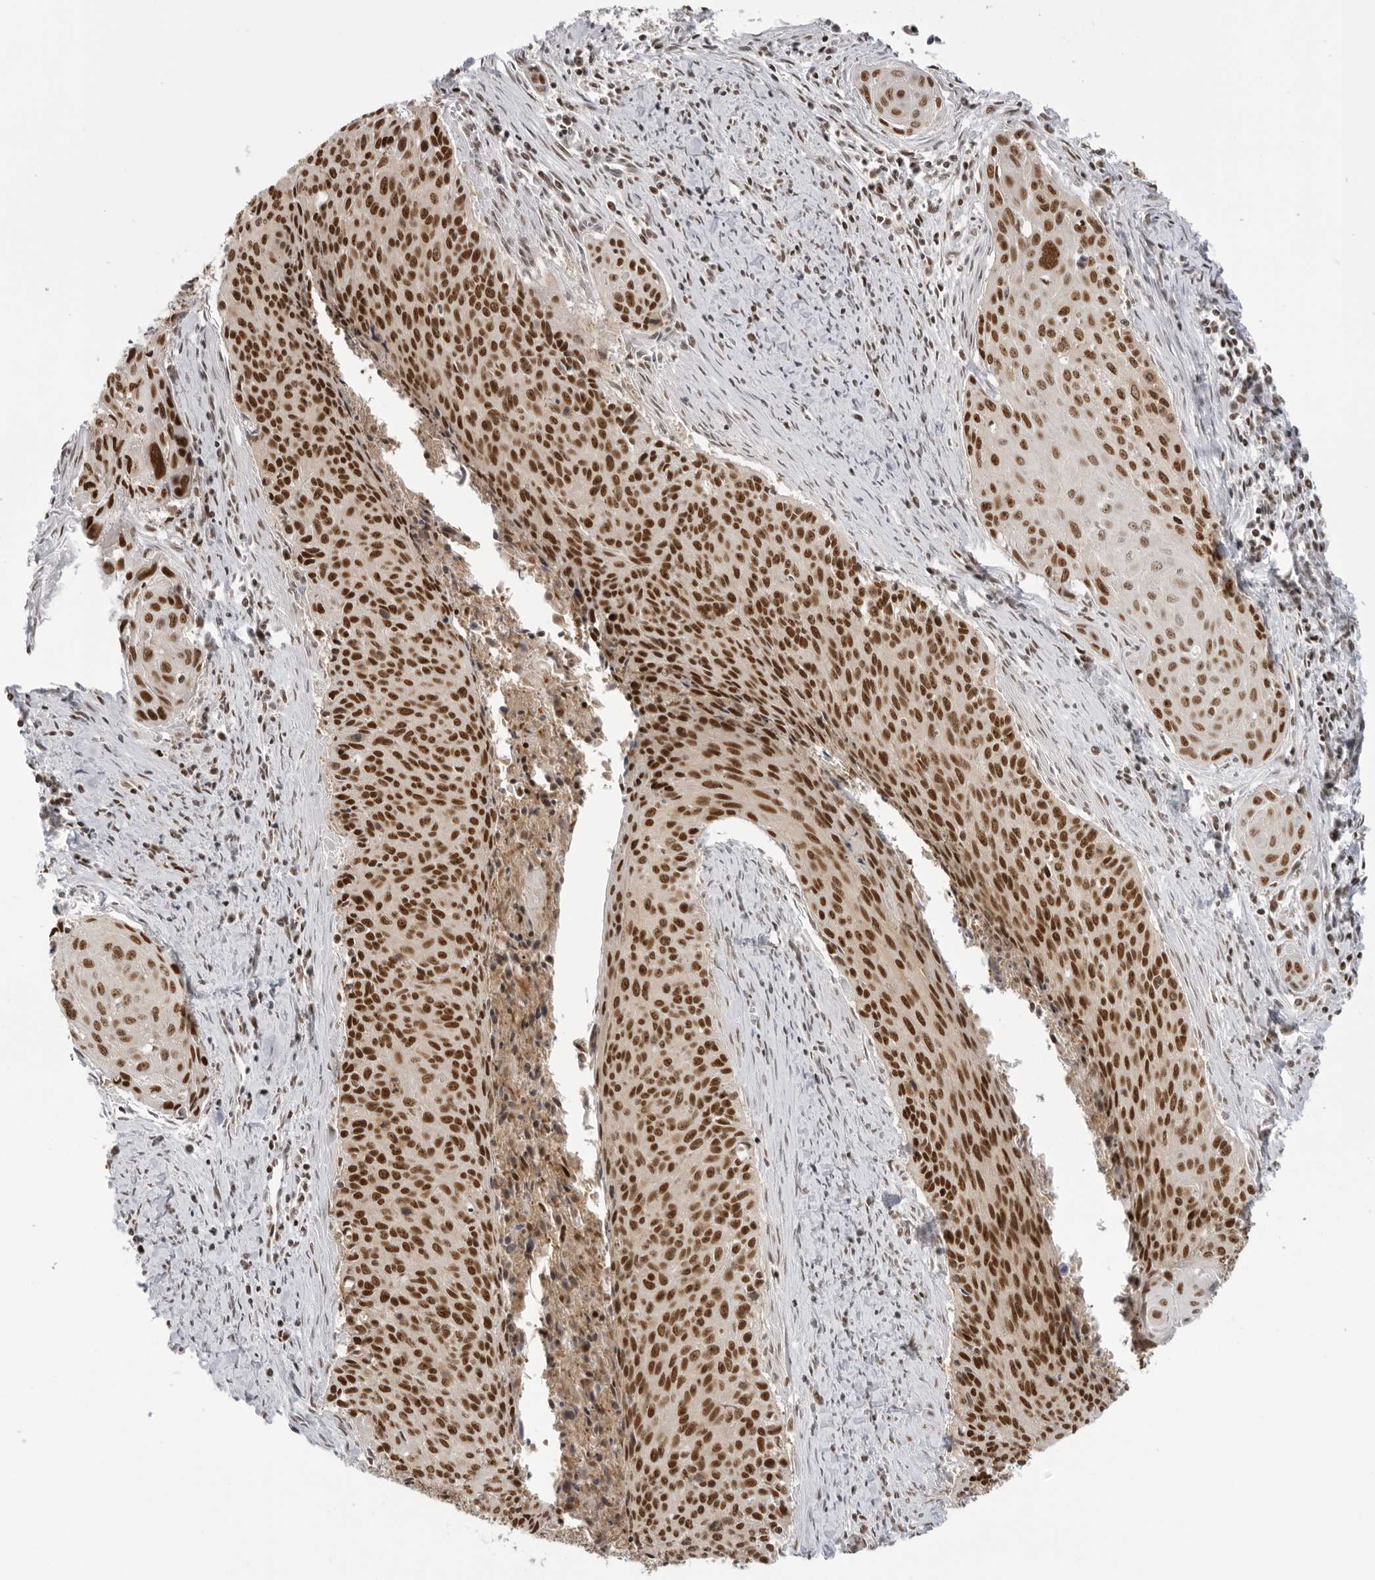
{"staining": {"intensity": "strong", "quantity": ">75%", "location": "nuclear"}, "tissue": "cervical cancer", "cell_type": "Tumor cells", "image_type": "cancer", "snomed": [{"axis": "morphology", "description": "Squamous cell carcinoma, NOS"}, {"axis": "topography", "description": "Cervix"}], "caption": "Immunohistochemical staining of human cervical cancer demonstrates high levels of strong nuclear protein positivity in about >75% of tumor cells.", "gene": "RPA2", "patient": {"sex": "female", "age": 55}}